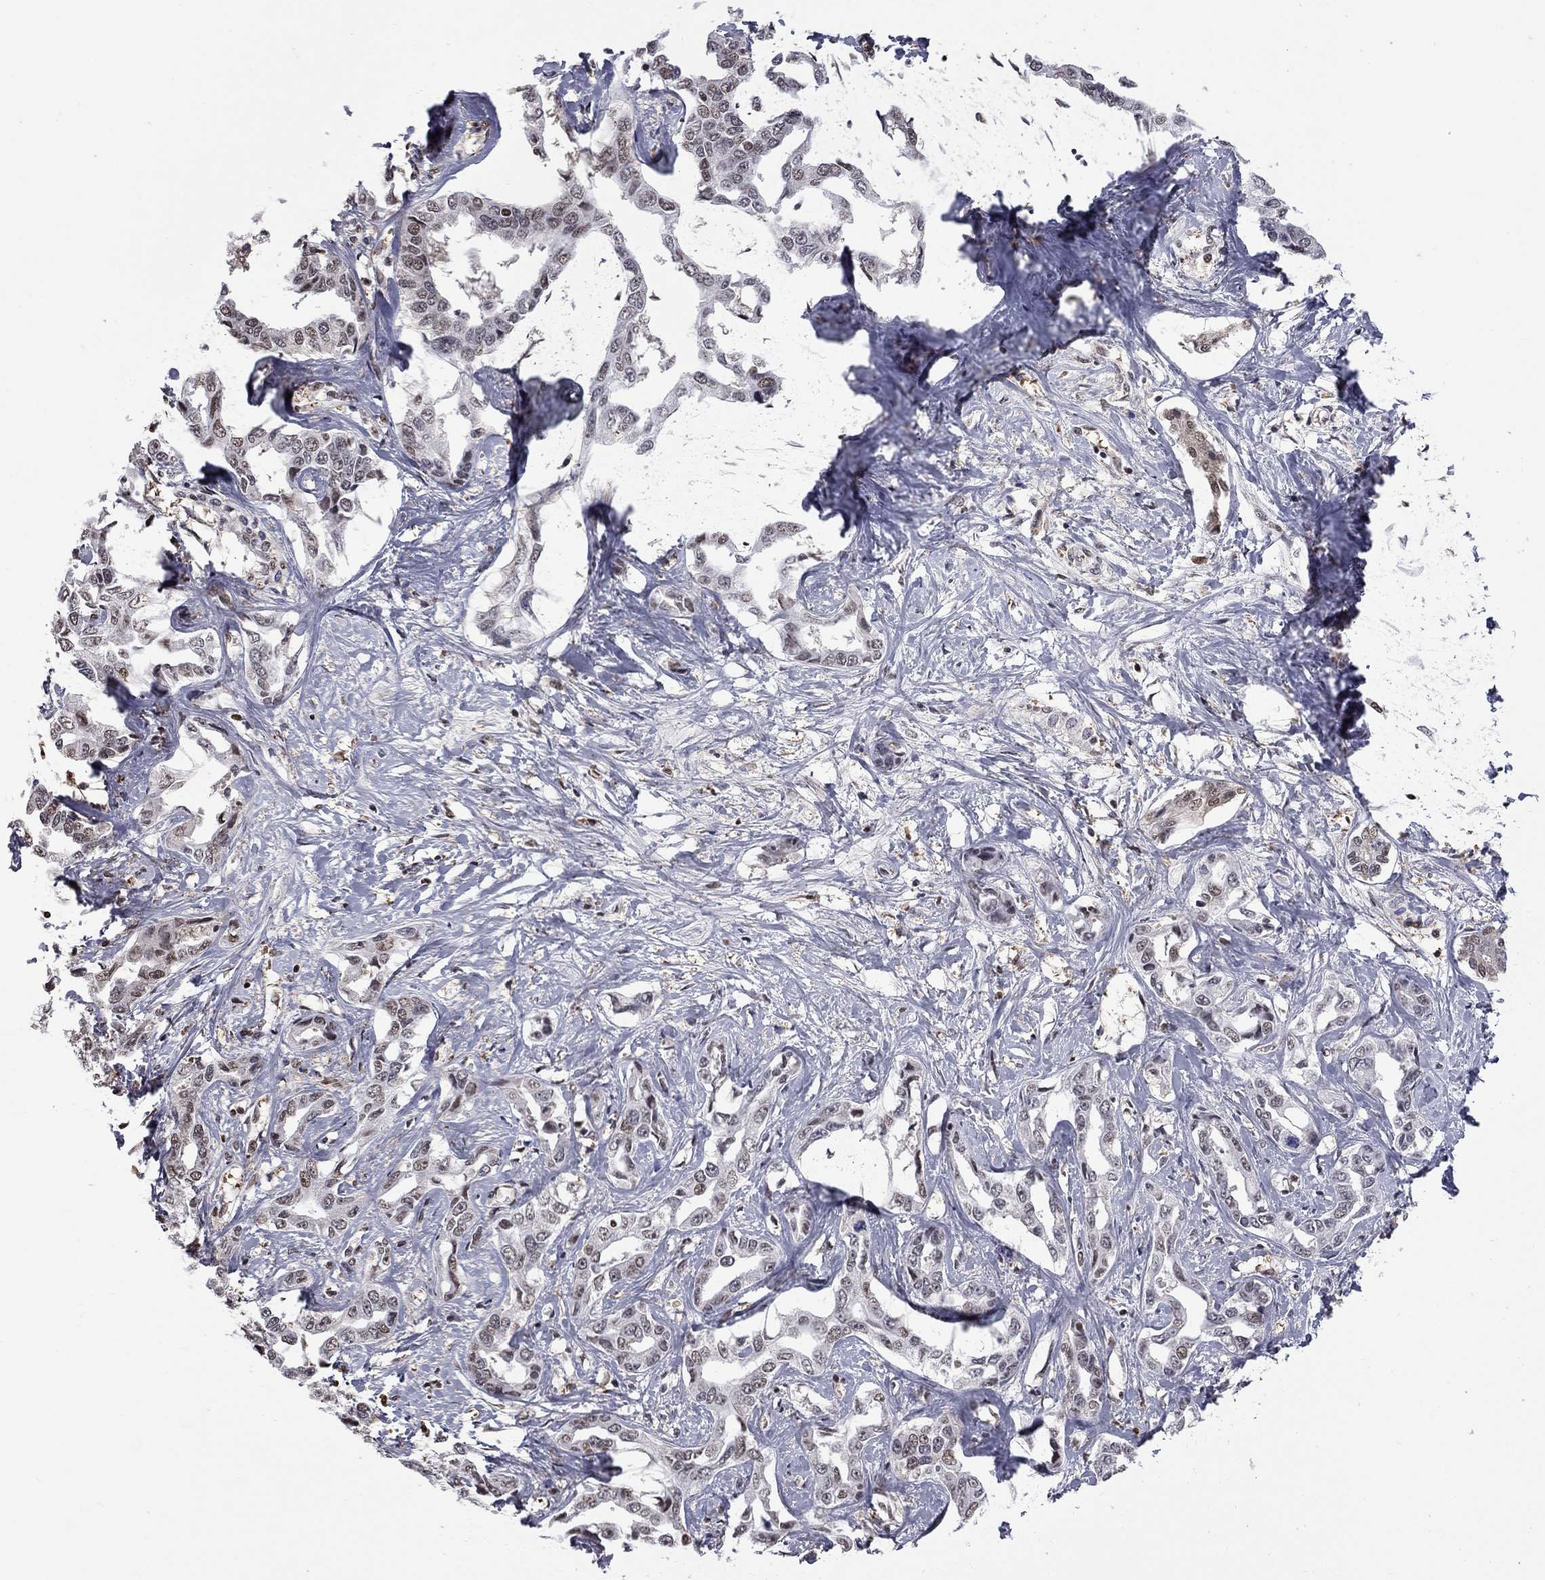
{"staining": {"intensity": "moderate", "quantity": "<25%", "location": "nuclear"}, "tissue": "liver cancer", "cell_type": "Tumor cells", "image_type": "cancer", "snomed": [{"axis": "morphology", "description": "Cholangiocarcinoma"}, {"axis": "topography", "description": "Liver"}], "caption": "Brown immunohistochemical staining in human cholangiocarcinoma (liver) displays moderate nuclear expression in approximately <25% of tumor cells. (brown staining indicates protein expression, while blue staining denotes nuclei).", "gene": "RFWD3", "patient": {"sex": "male", "age": 59}}